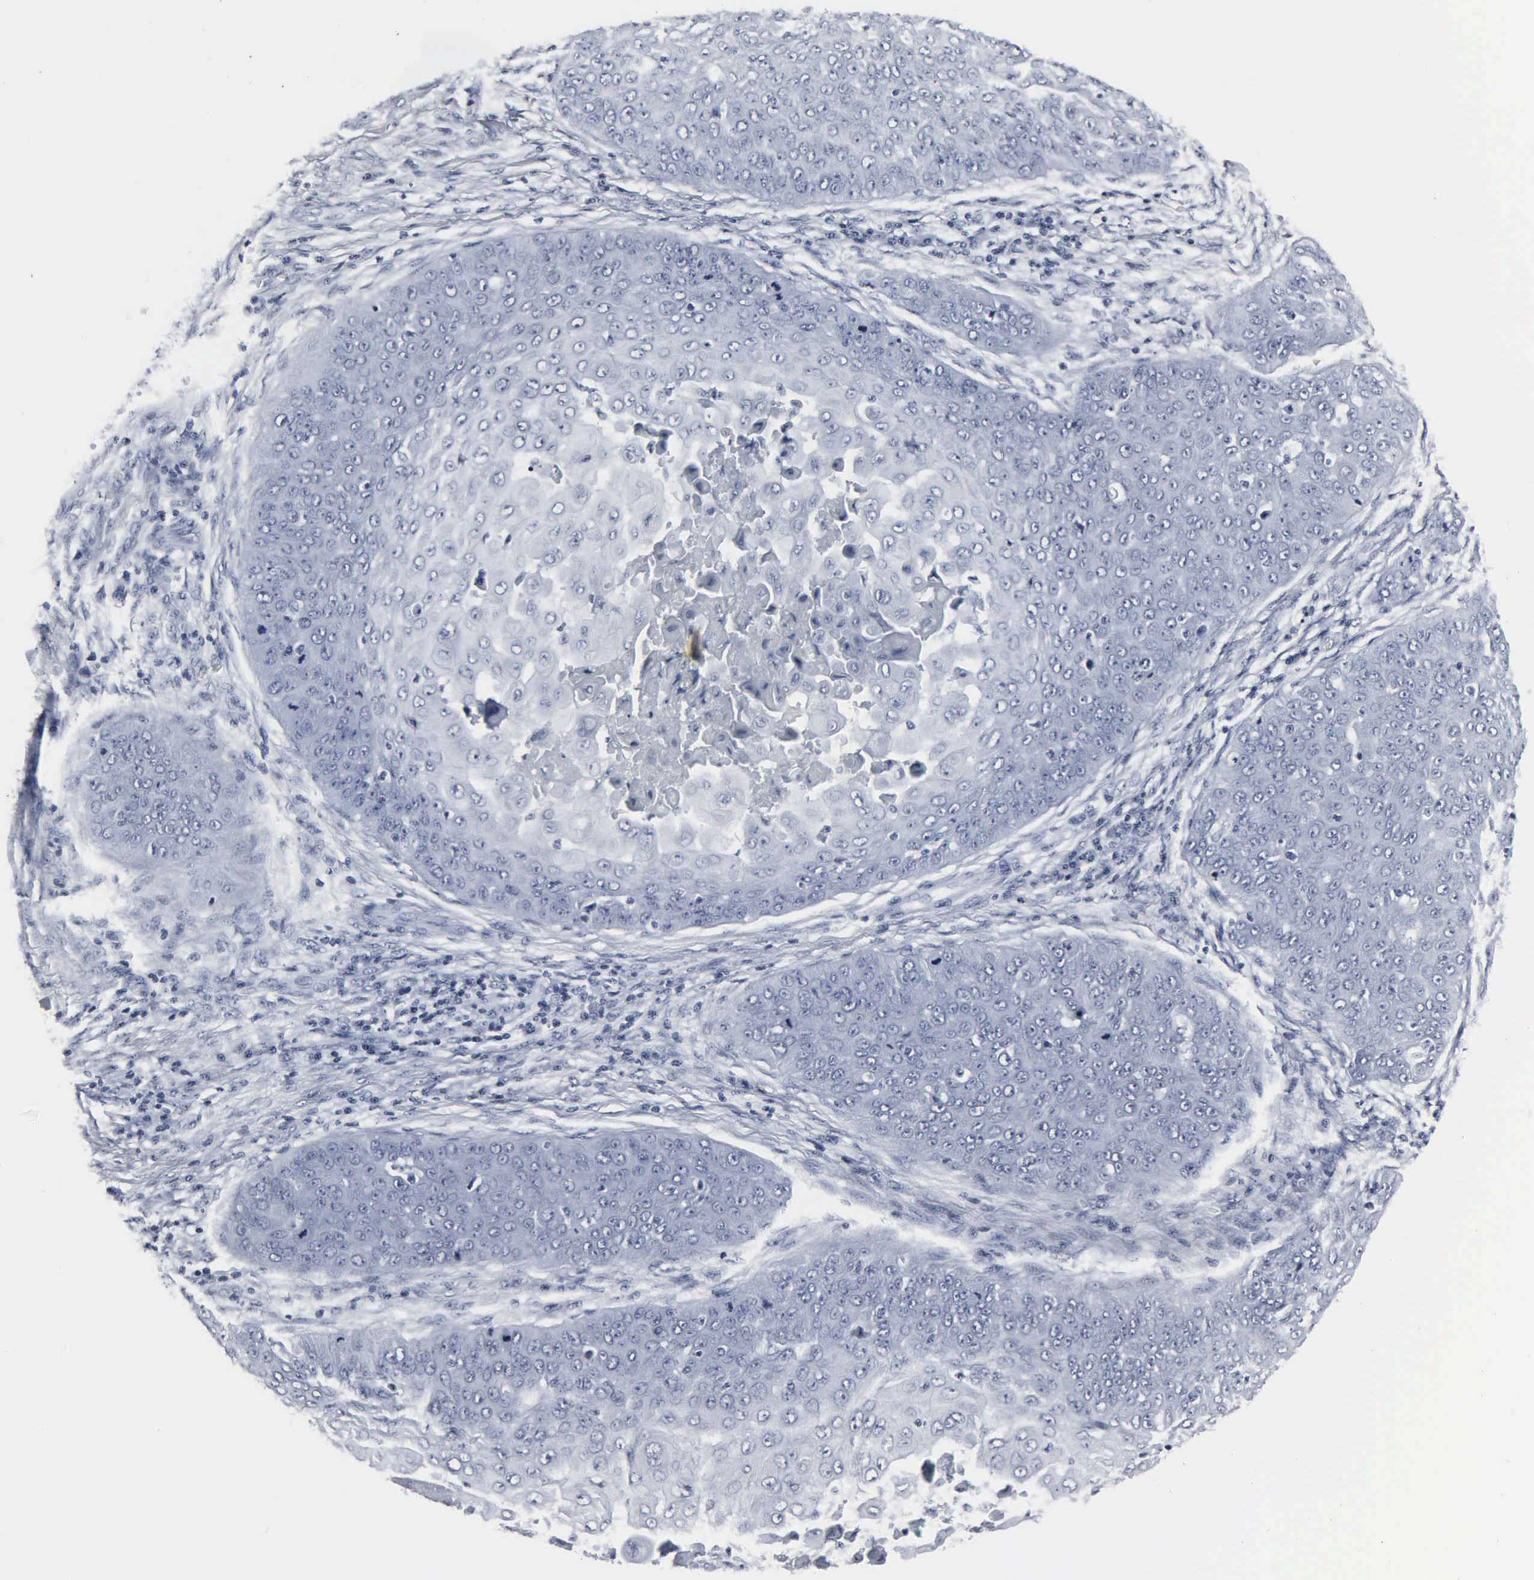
{"staining": {"intensity": "negative", "quantity": "none", "location": "none"}, "tissue": "skin cancer", "cell_type": "Tumor cells", "image_type": "cancer", "snomed": [{"axis": "morphology", "description": "Squamous cell carcinoma, NOS"}, {"axis": "topography", "description": "Skin"}], "caption": "Tumor cells are negative for protein expression in human squamous cell carcinoma (skin).", "gene": "DGCR2", "patient": {"sex": "male", "age": 82}}